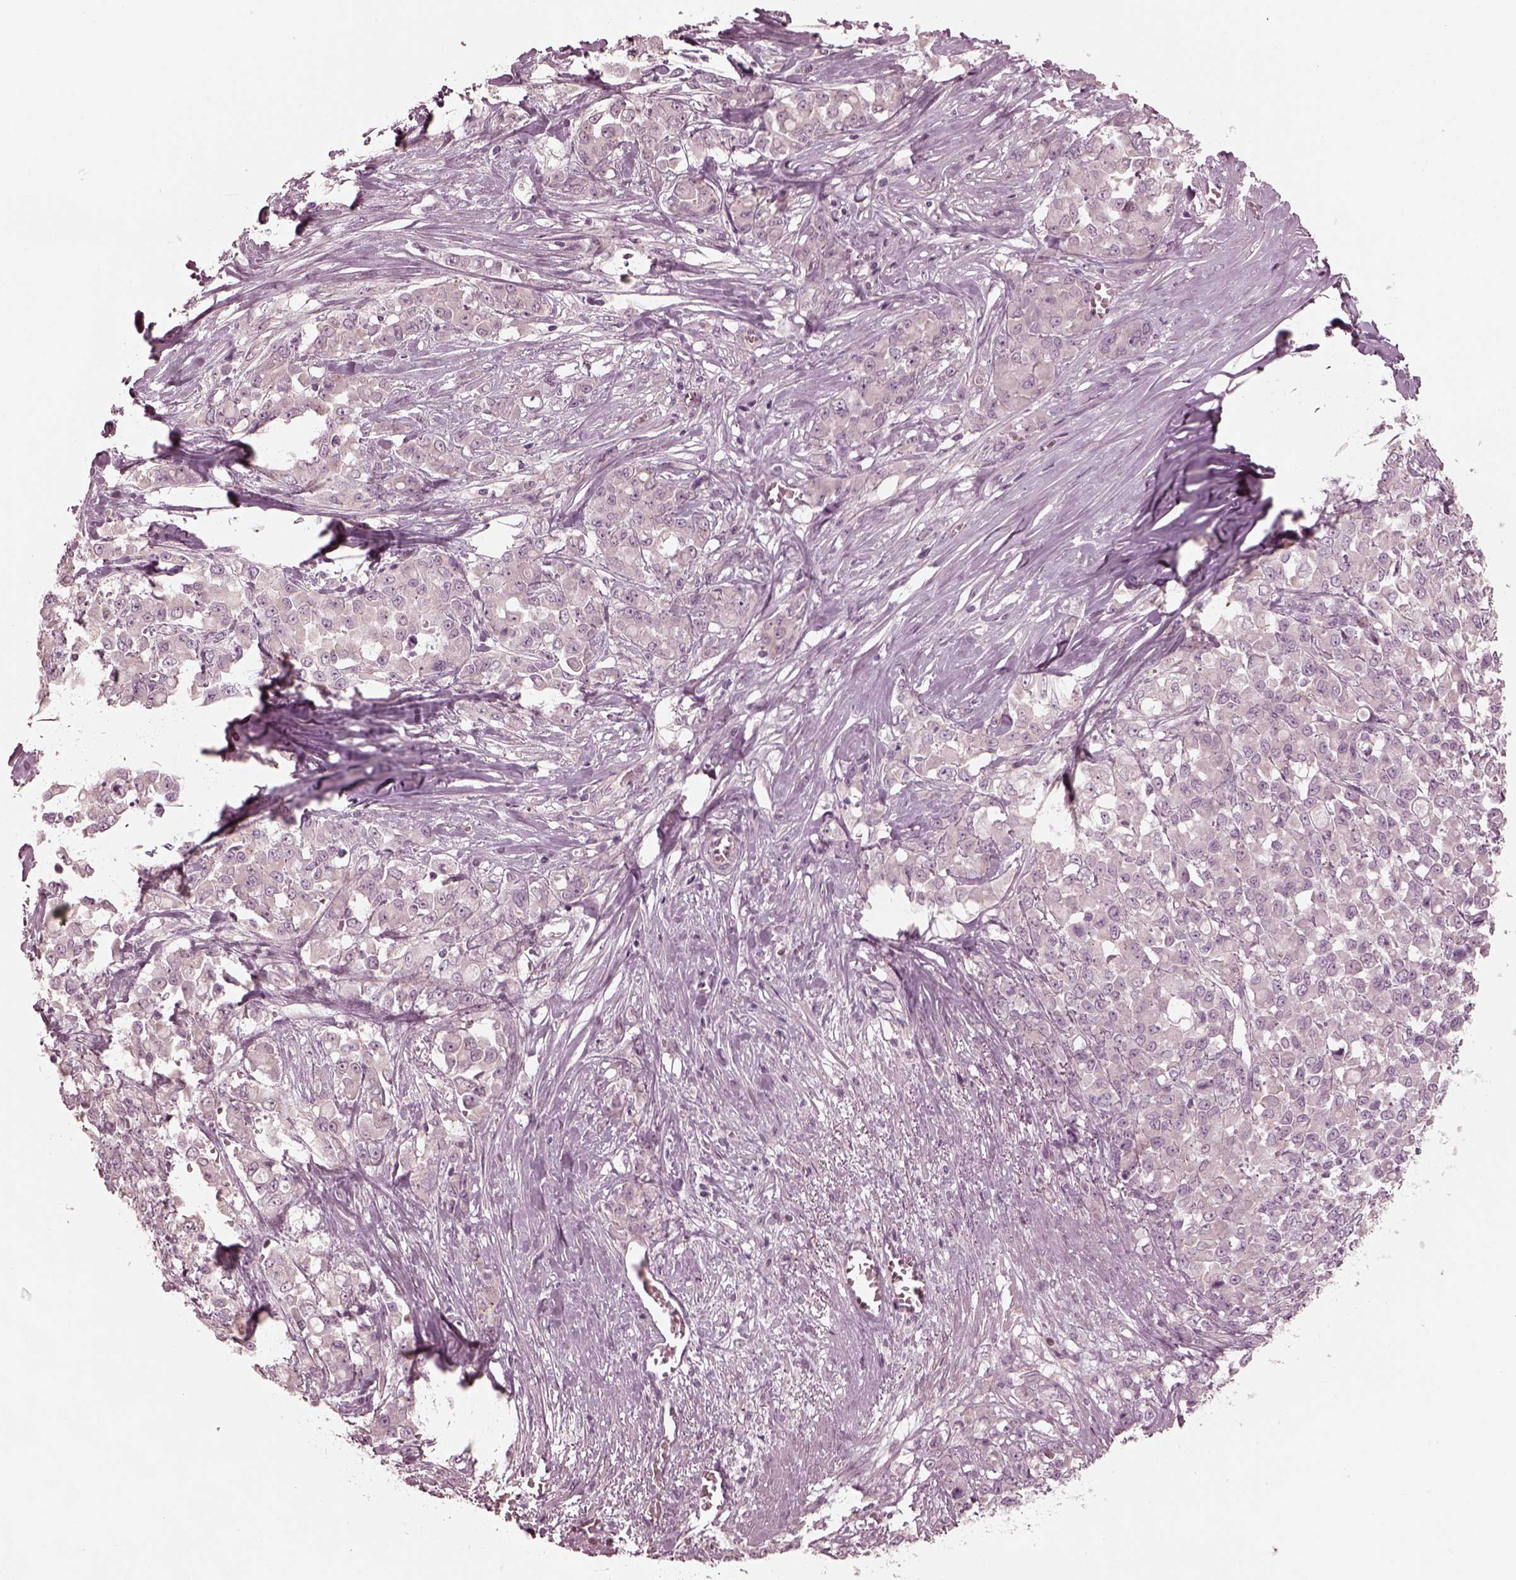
{"staining": {"intensity": "negative", "quantity": "none", "location": "none"}, "tissue": "stomach cancer", "cell_type": "Tumor cells", "image_type": "cancer", "snomed": [{"axis": "morphology", "description": "Adenocarcinoma, NOS"}, {"axis": "topography", "description": "Stomach"}], "caption": "A high-resolution image shows immunohistochemistry (IHC) staining of stomach cancer, which demonstrates no significant expression in tumor cells. The staining is performed using DAB (3,3'-diaminobenzidine) brown chromogen with nuclei counter-stained in using hematoxylin.", "gene": "KIF6", "patient": {"sex": "female", "age": 76}}